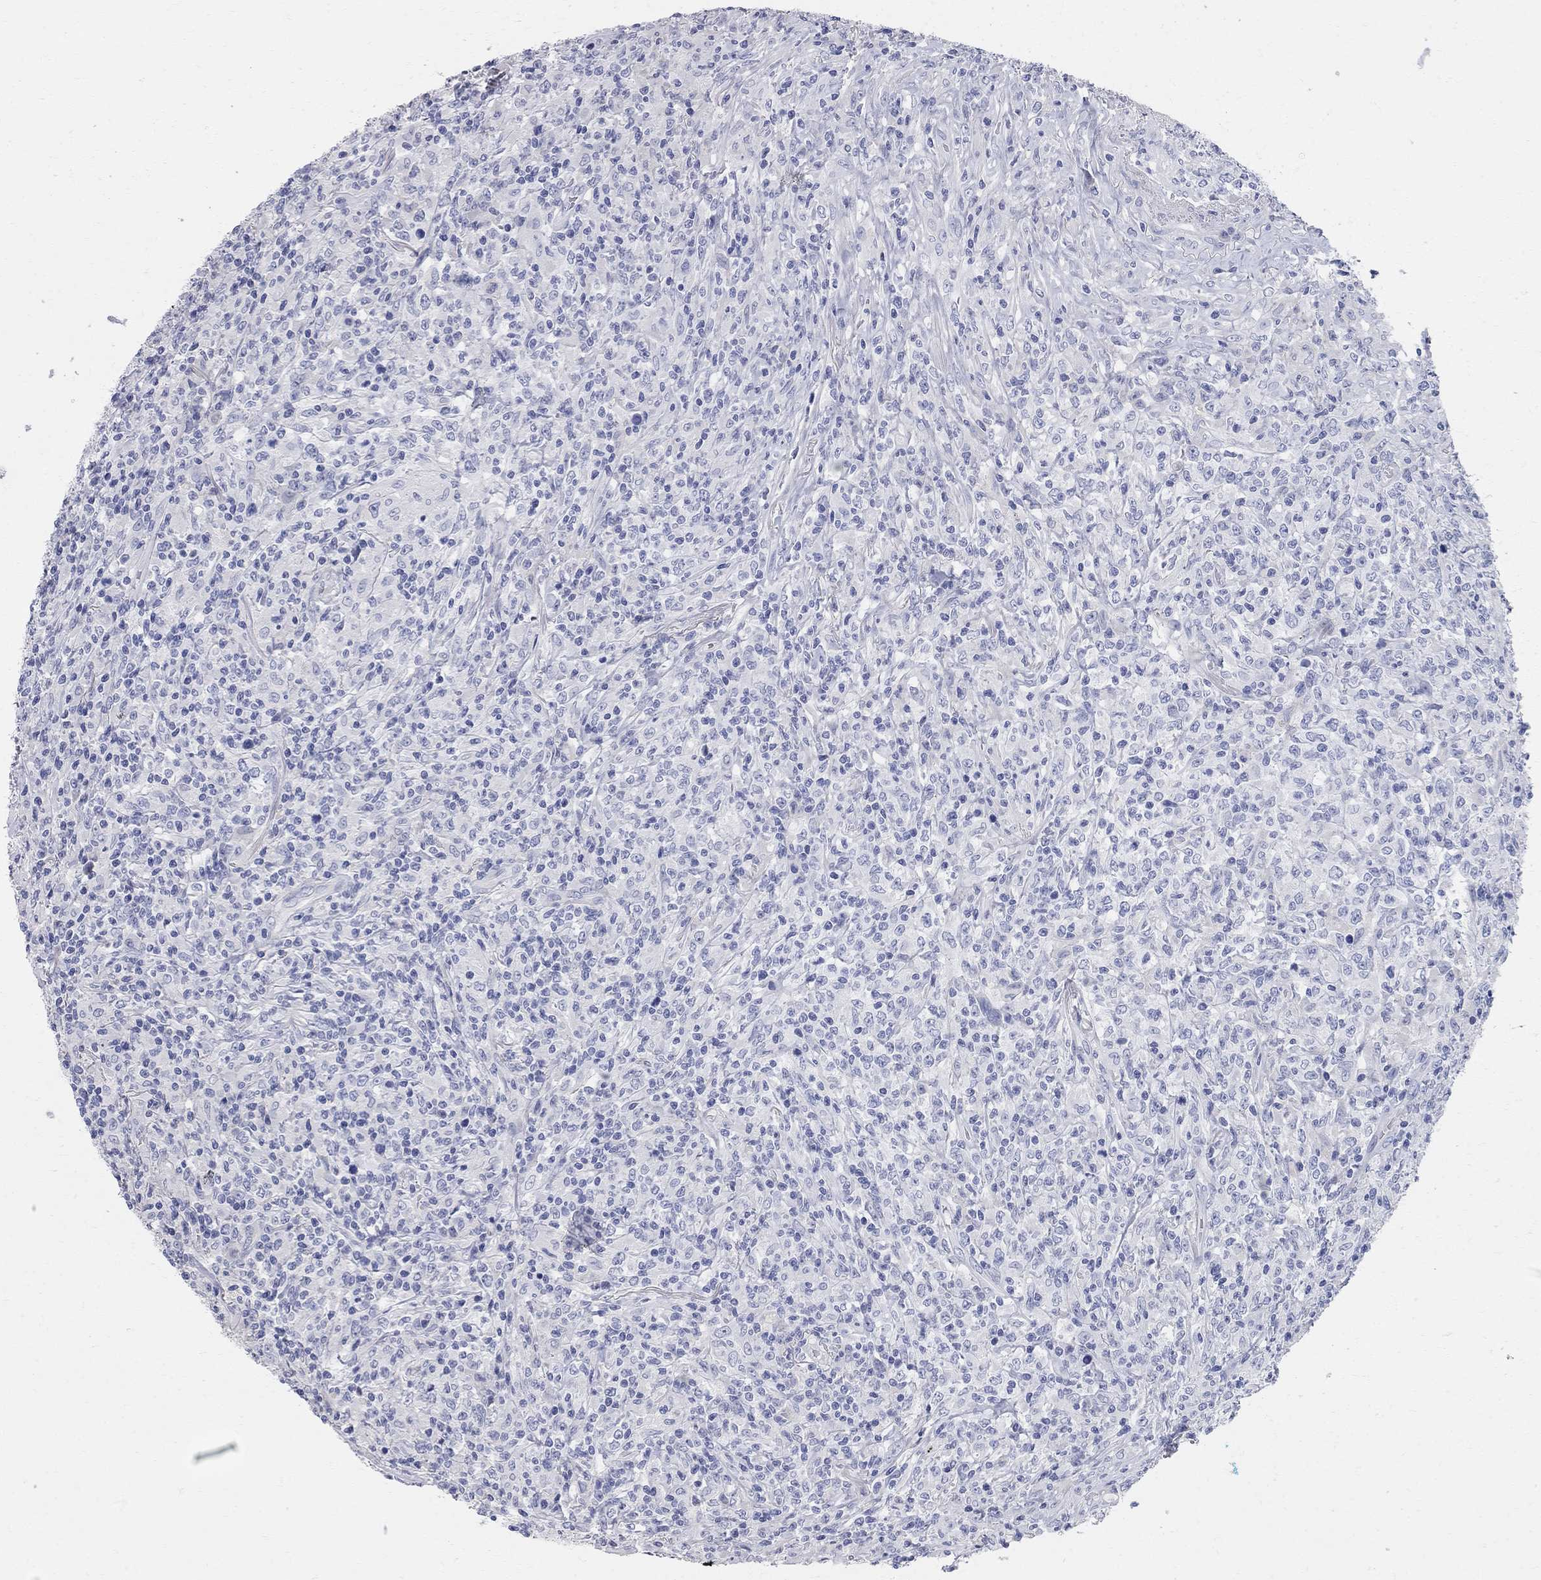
{"staining": {"intensity": "negative", "quantity": "none", "location": "none"}, "tissue": "lymphoma", "cell_type": "Tumor cells", "image_type": "cancer", "snomed": [{"axis": "morphology", "description": "Malignant lymphoma, non-Hodgkin's type, High grade"}, {"axis": "topography", "description": "Lung"}], "caption": "Image shows no significant protein expression in tumor cells of malignant lymphoma, non-Hodgkin's type (high-grade).", "gene": "AOX1", "patient": {"sex": "male", "age": 79}}